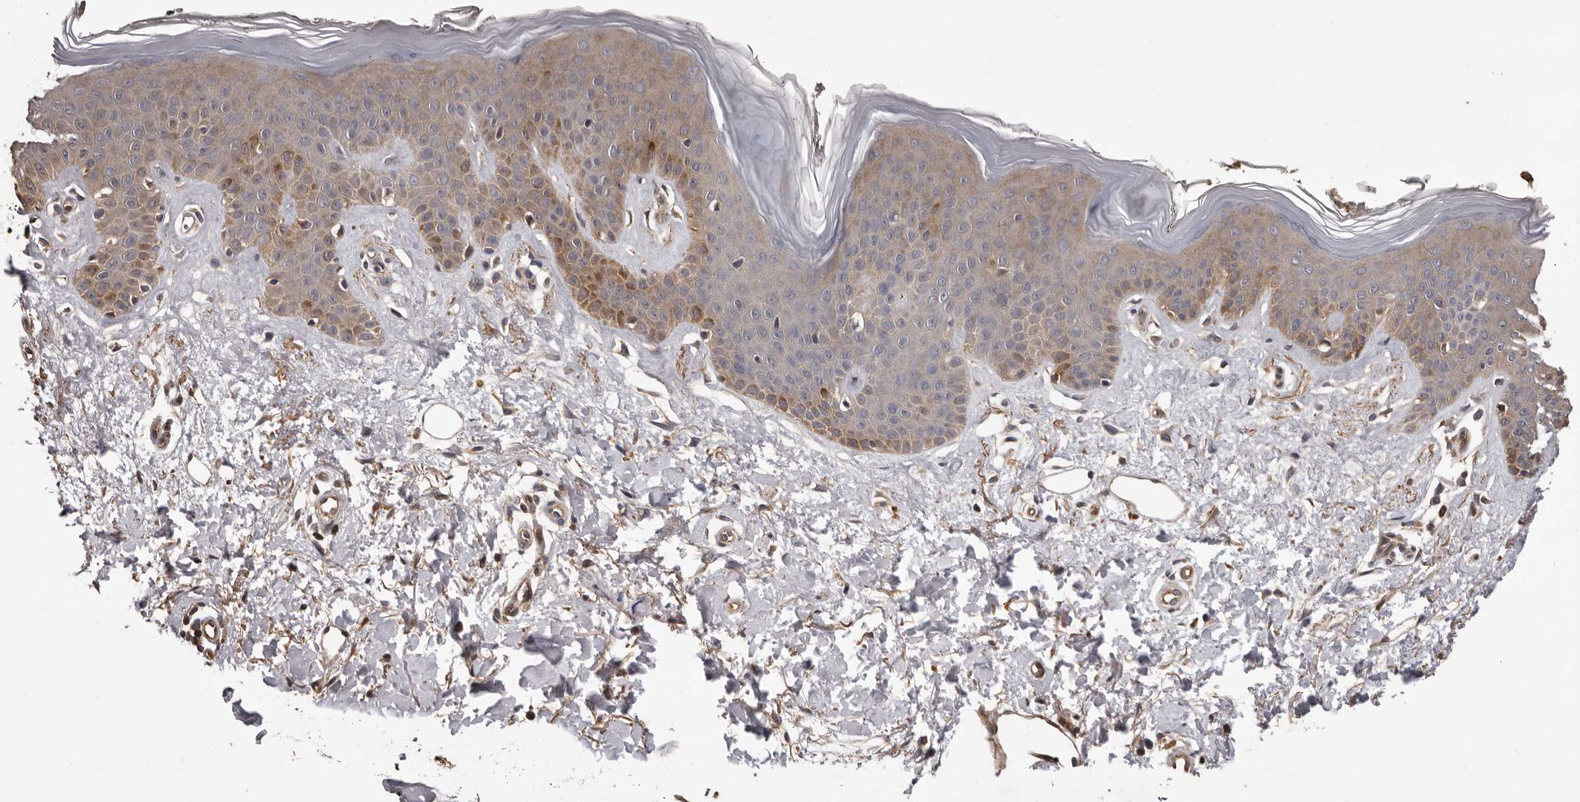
{"staining": {"intensity": "moderate", "quantity": "25%-75%", "location": "cytoplasmic/membranous"}, "tissue": "skin", "cell_type": "Fibroblasts", "image_type": "normal", "snomed": [{"axis": "morphology", "description": "Normal tissue, NOS"}, {"axis": "topography", "description": "Skin"}], "caption": "Moderate cytoplasmic/membranous staining for a protein is seen in about 25%-75% of fibroblasts of benign skin using immunohistochemistry (IHC).", "gene": "ADAMTS2", "patient": {"sex": "female", "age": 64}}